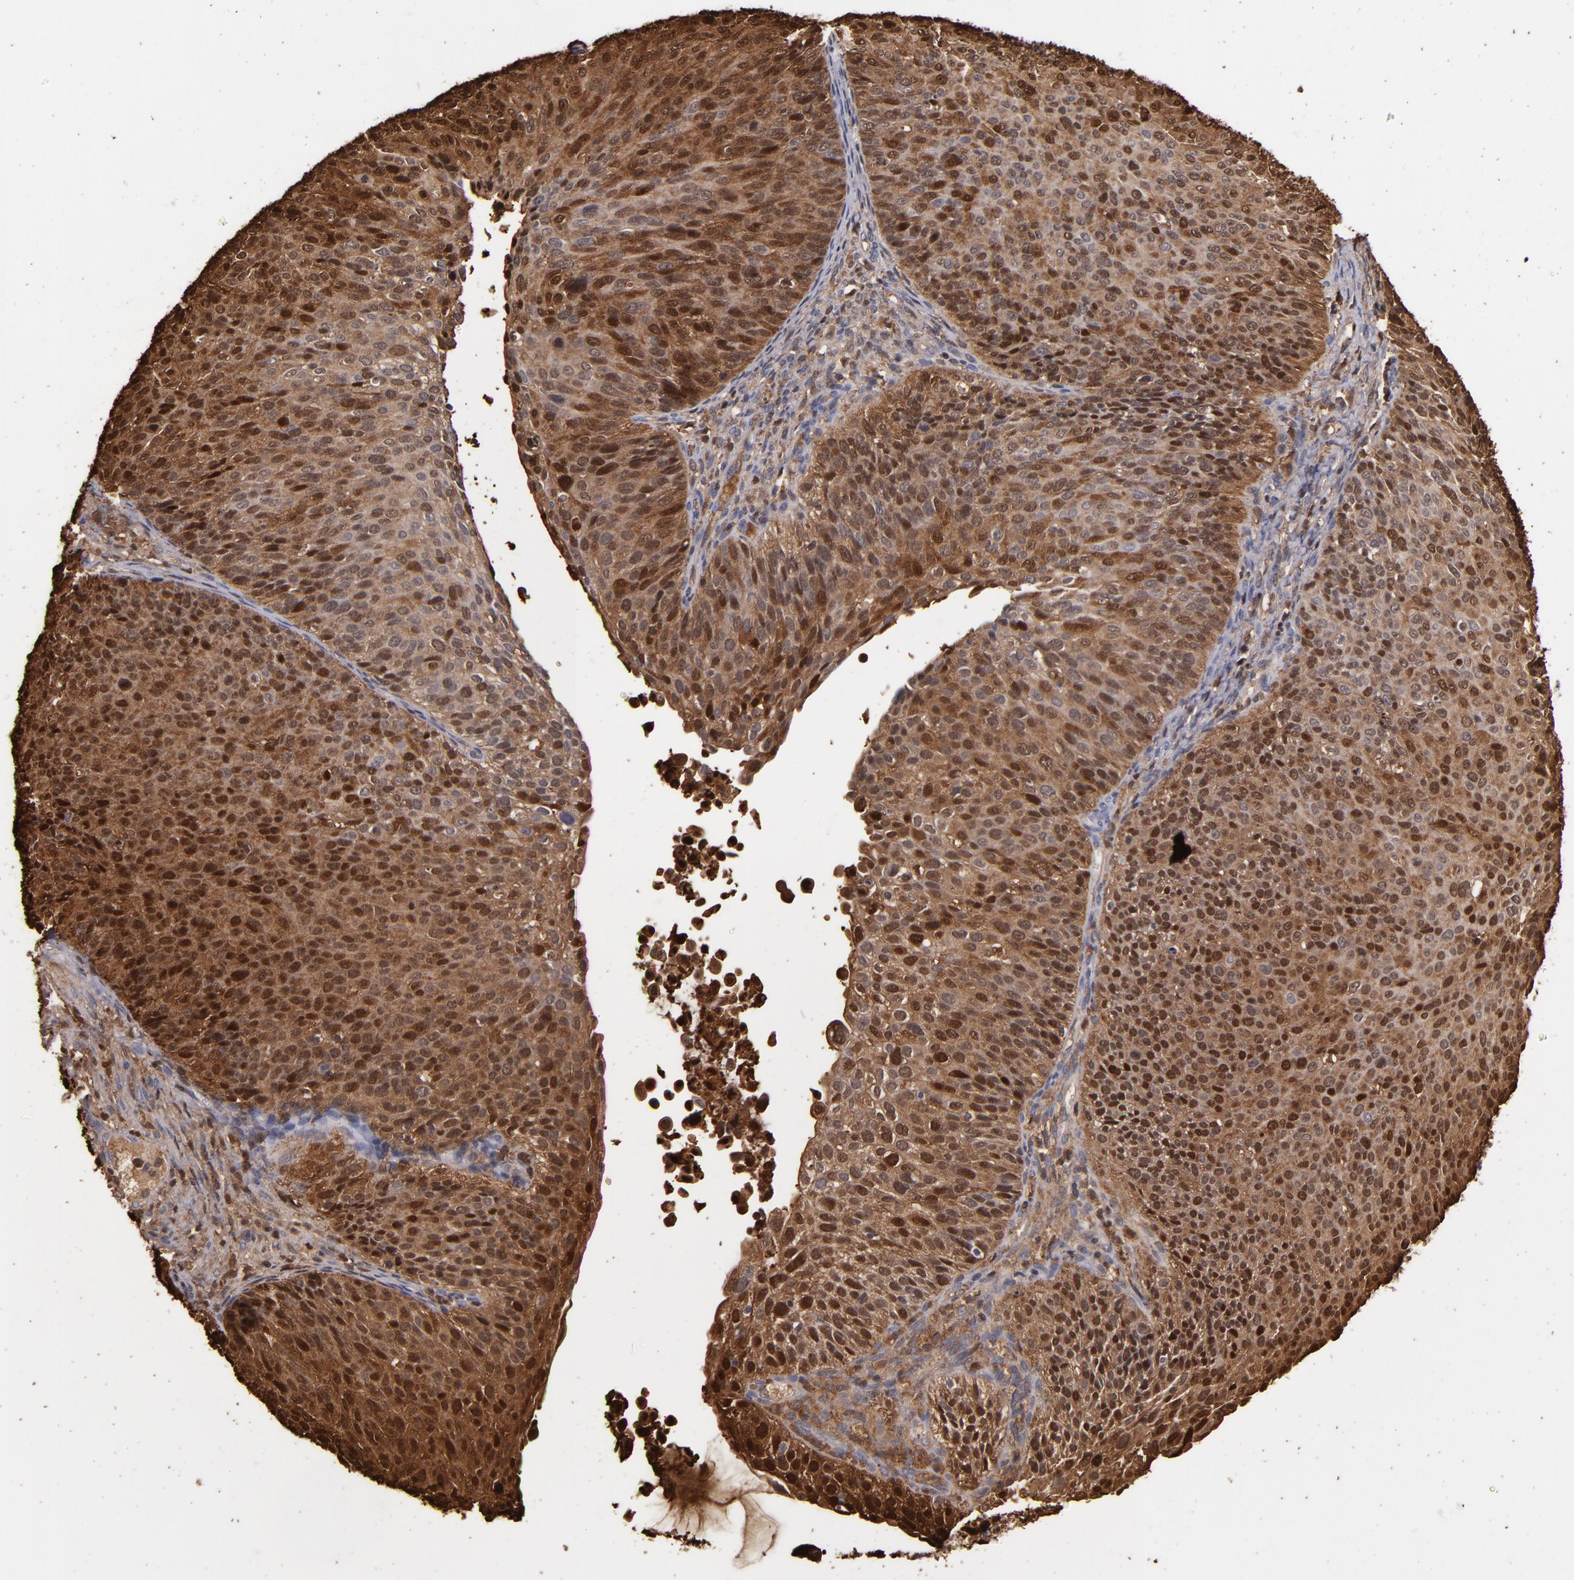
{"staining": {"intensity": "strong", "quantity": ">75%", "location": "cytoplasmic/membranous,nuclear"}, "tissue": "cervical cancer", "cell_type": "Tumor cells", "image_type": "cancer", "snomed": [{"axis": "morphology", "description": "Squamous cell carcinoma, NOS"}, {"axis": "topography", "description": "Cervix"}], "caption": "Immunohistochemical staining of human squamous cell carcinoma (cervical) shows high levels of strong cytoplasmic/membranous and nuclear protein expression in about >75% of tumor cells.", "gene": "S100A2", "patient": {"sex": "female", "age": 36}}